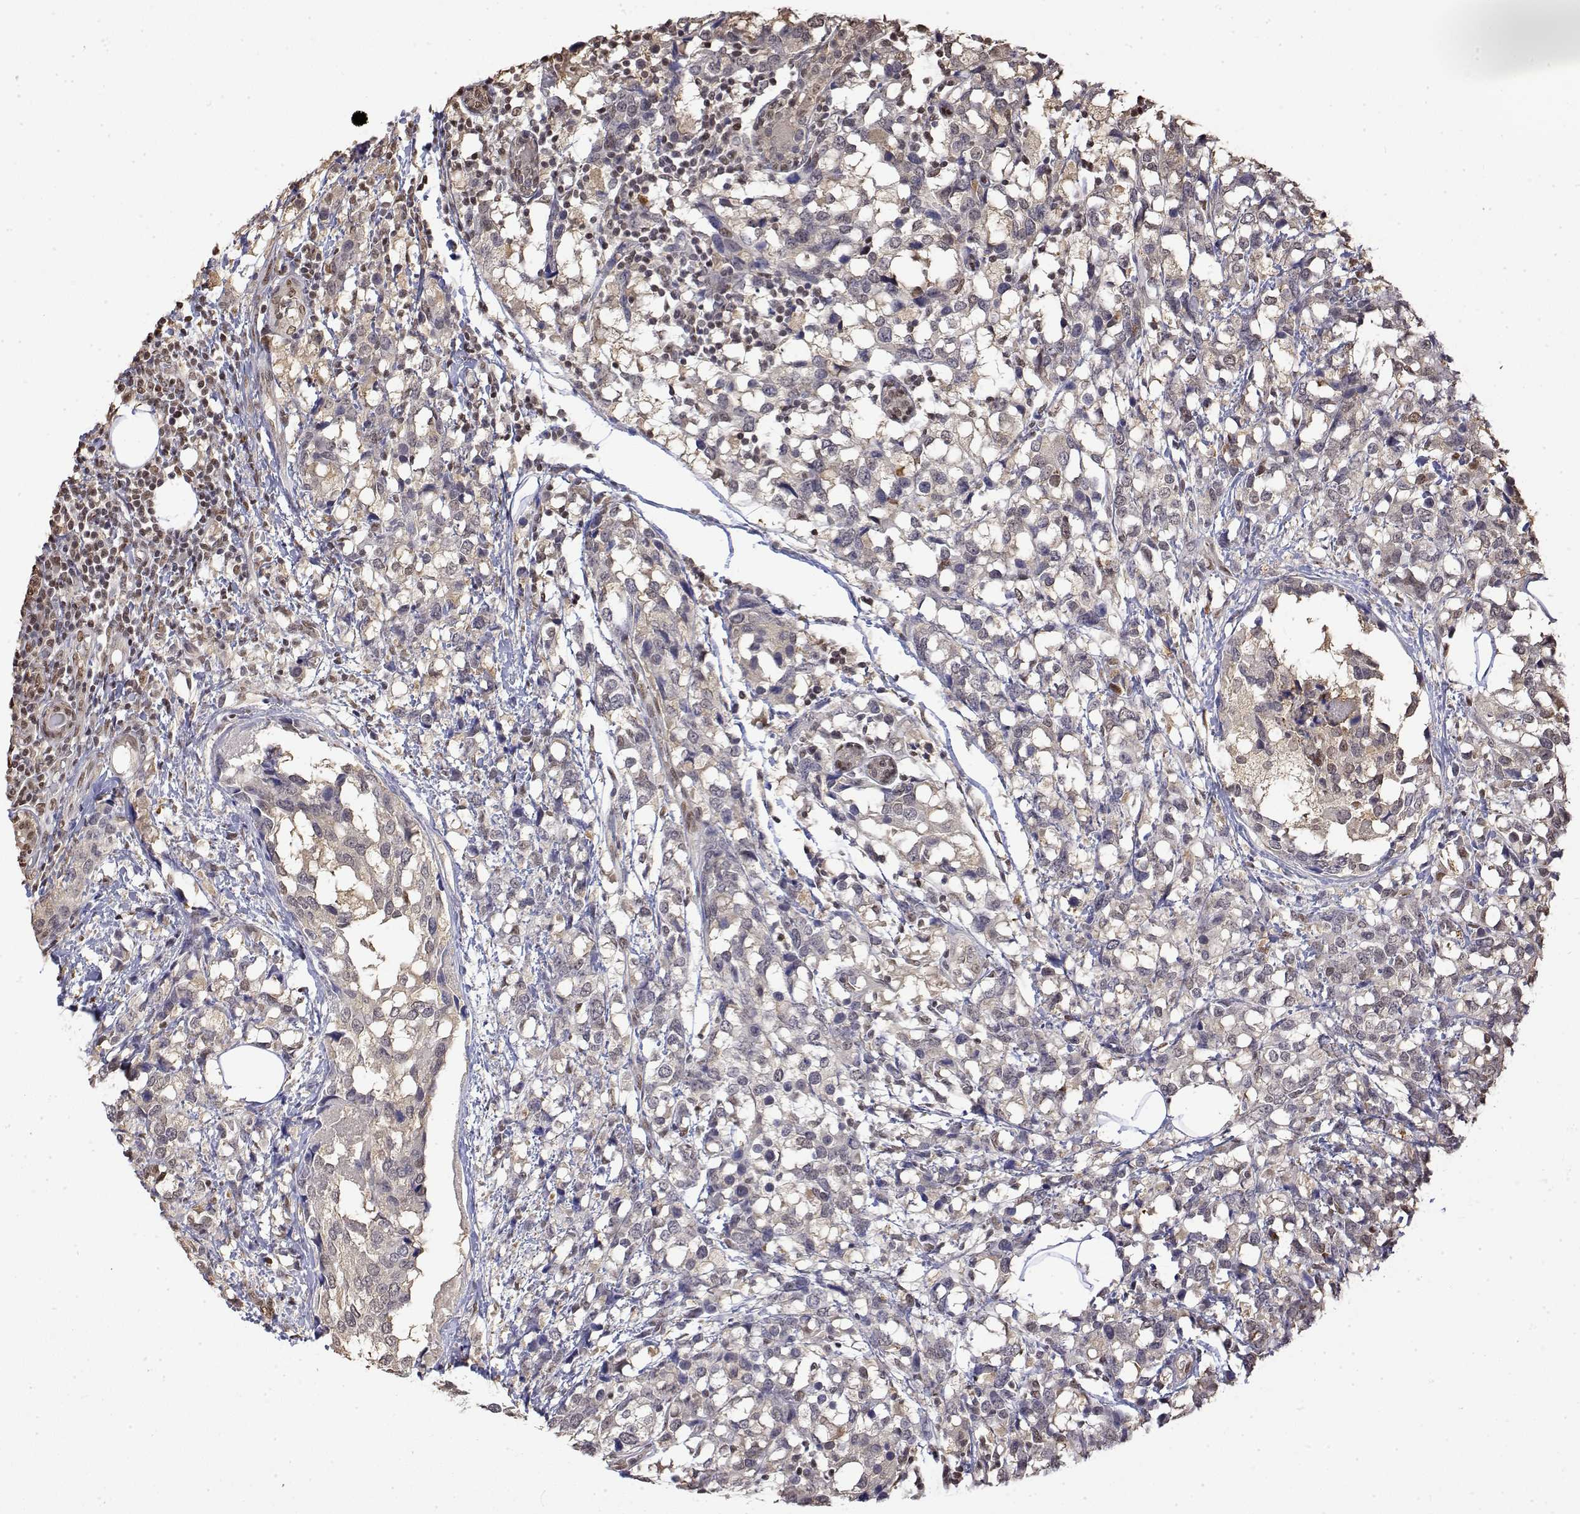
{"staining": {"intensity": "negative", "quantity": "none", "location": "none"}, "tissue": "breast cancer", "cell_type": "Tumor cells", "image_type": "cancer", "snomed": [{"axis": "morphology", "description": "Lobular carcinoma"}, {"axis": "topography", "description": "Breast"}], "caption": "Immunohistochemistry (IHC) of breast cancer displays no positivity in tumor cells.", "gene": "TPI1", "patient": {"sex": "female", "age": 59}}